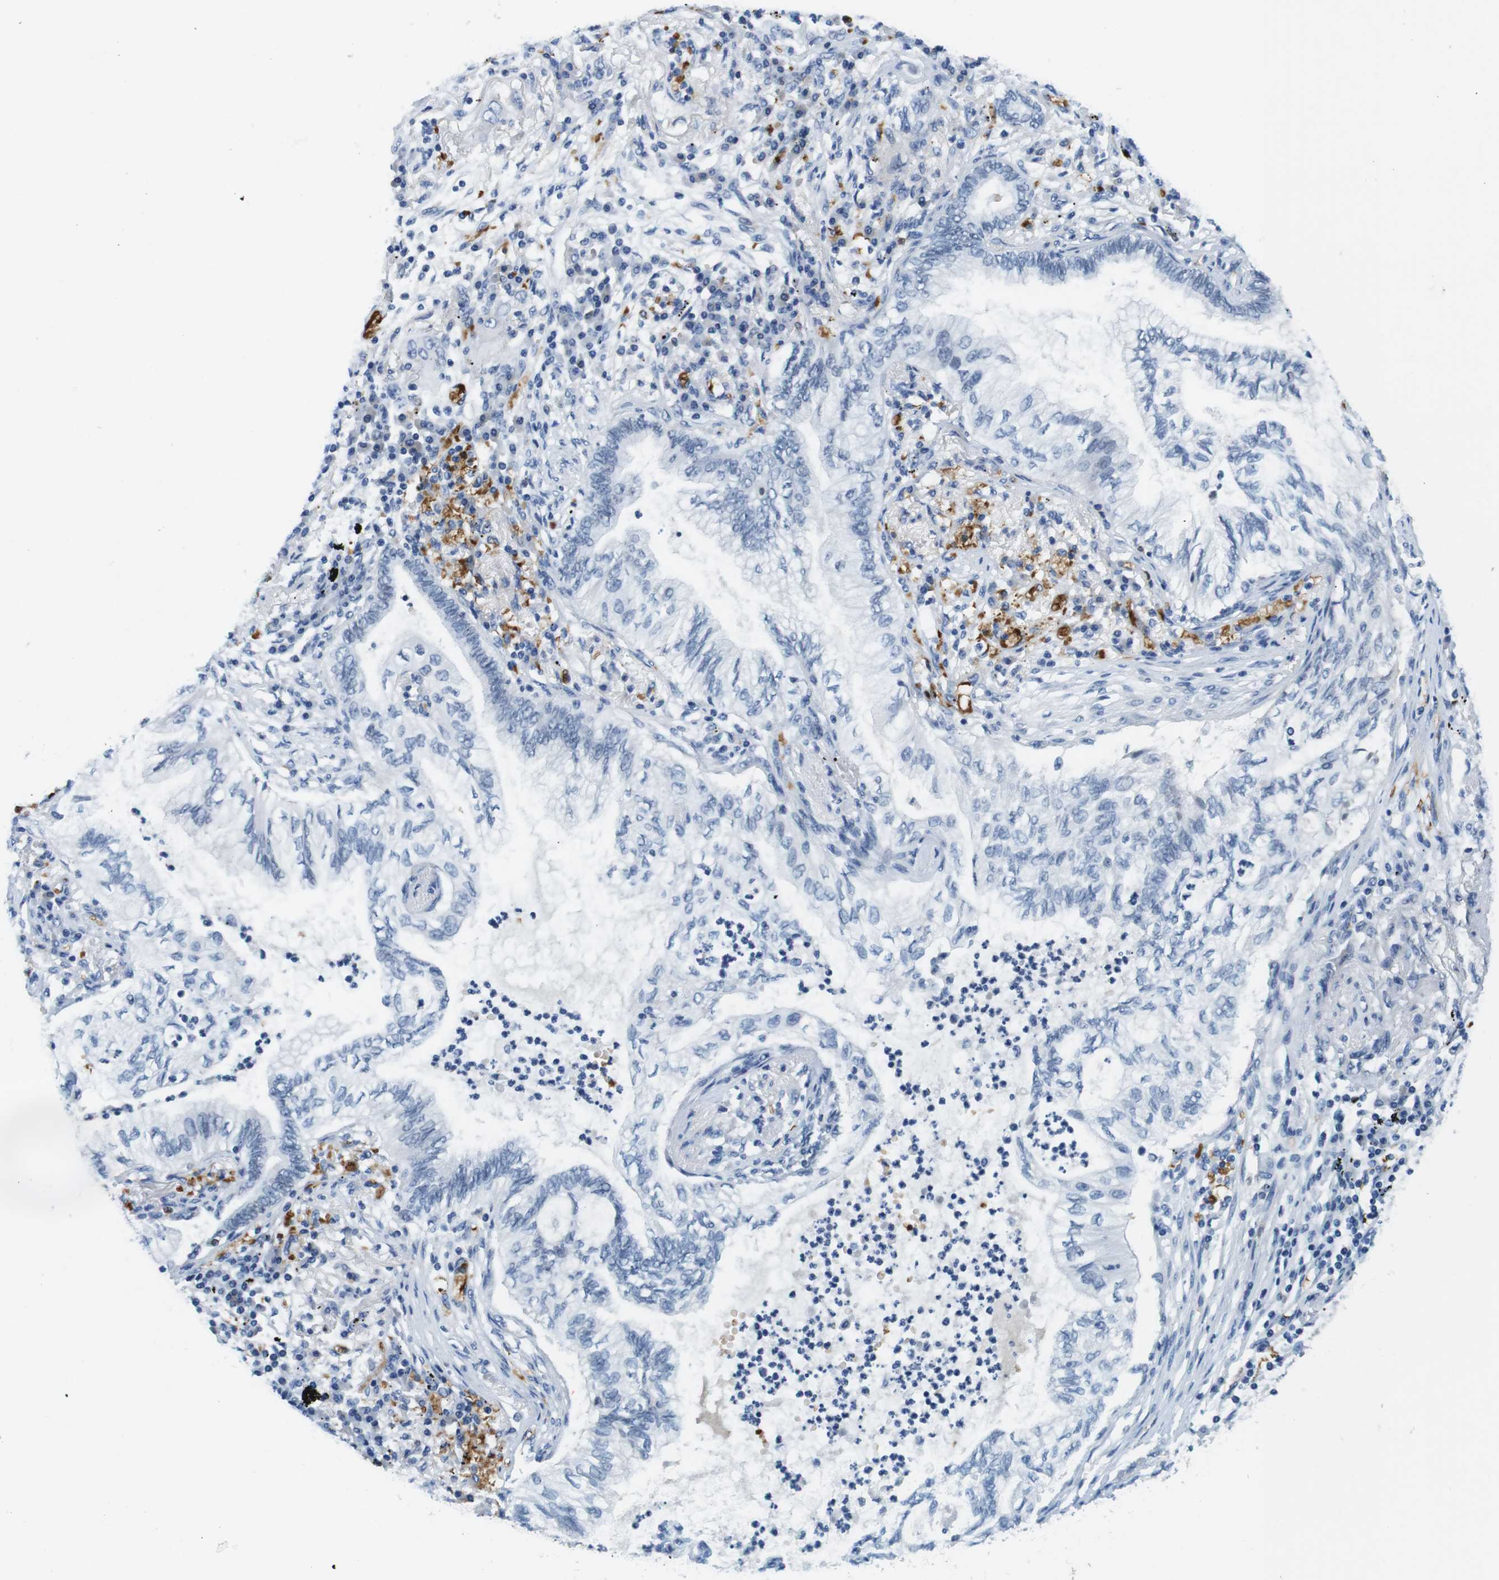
{"staining": {"intensity": "negative", "quantity": "none", "location": "none"}, "tissue": "lung cancer", "cell_type": "Tumor cells", "image_type": "cancer", "snomed": [{"axis": "morphology", "description": "Normal tissue, NOS"}, {"axis": "morphology", "description": "Adenocarcinoma, NOS"}, {"axis": "topography", "description": "Bronchus"}, {"axis": "topography", "description": "Lung"}], "caption": "High power microscopy micrograph of an immunohistochemistry (IHC) micrograph of adenocarcinoma (lung), revealing no significant positivity in tumor cells.", "gene": "TFAP2C", "patient": {"sex": "female", "age": 70}}